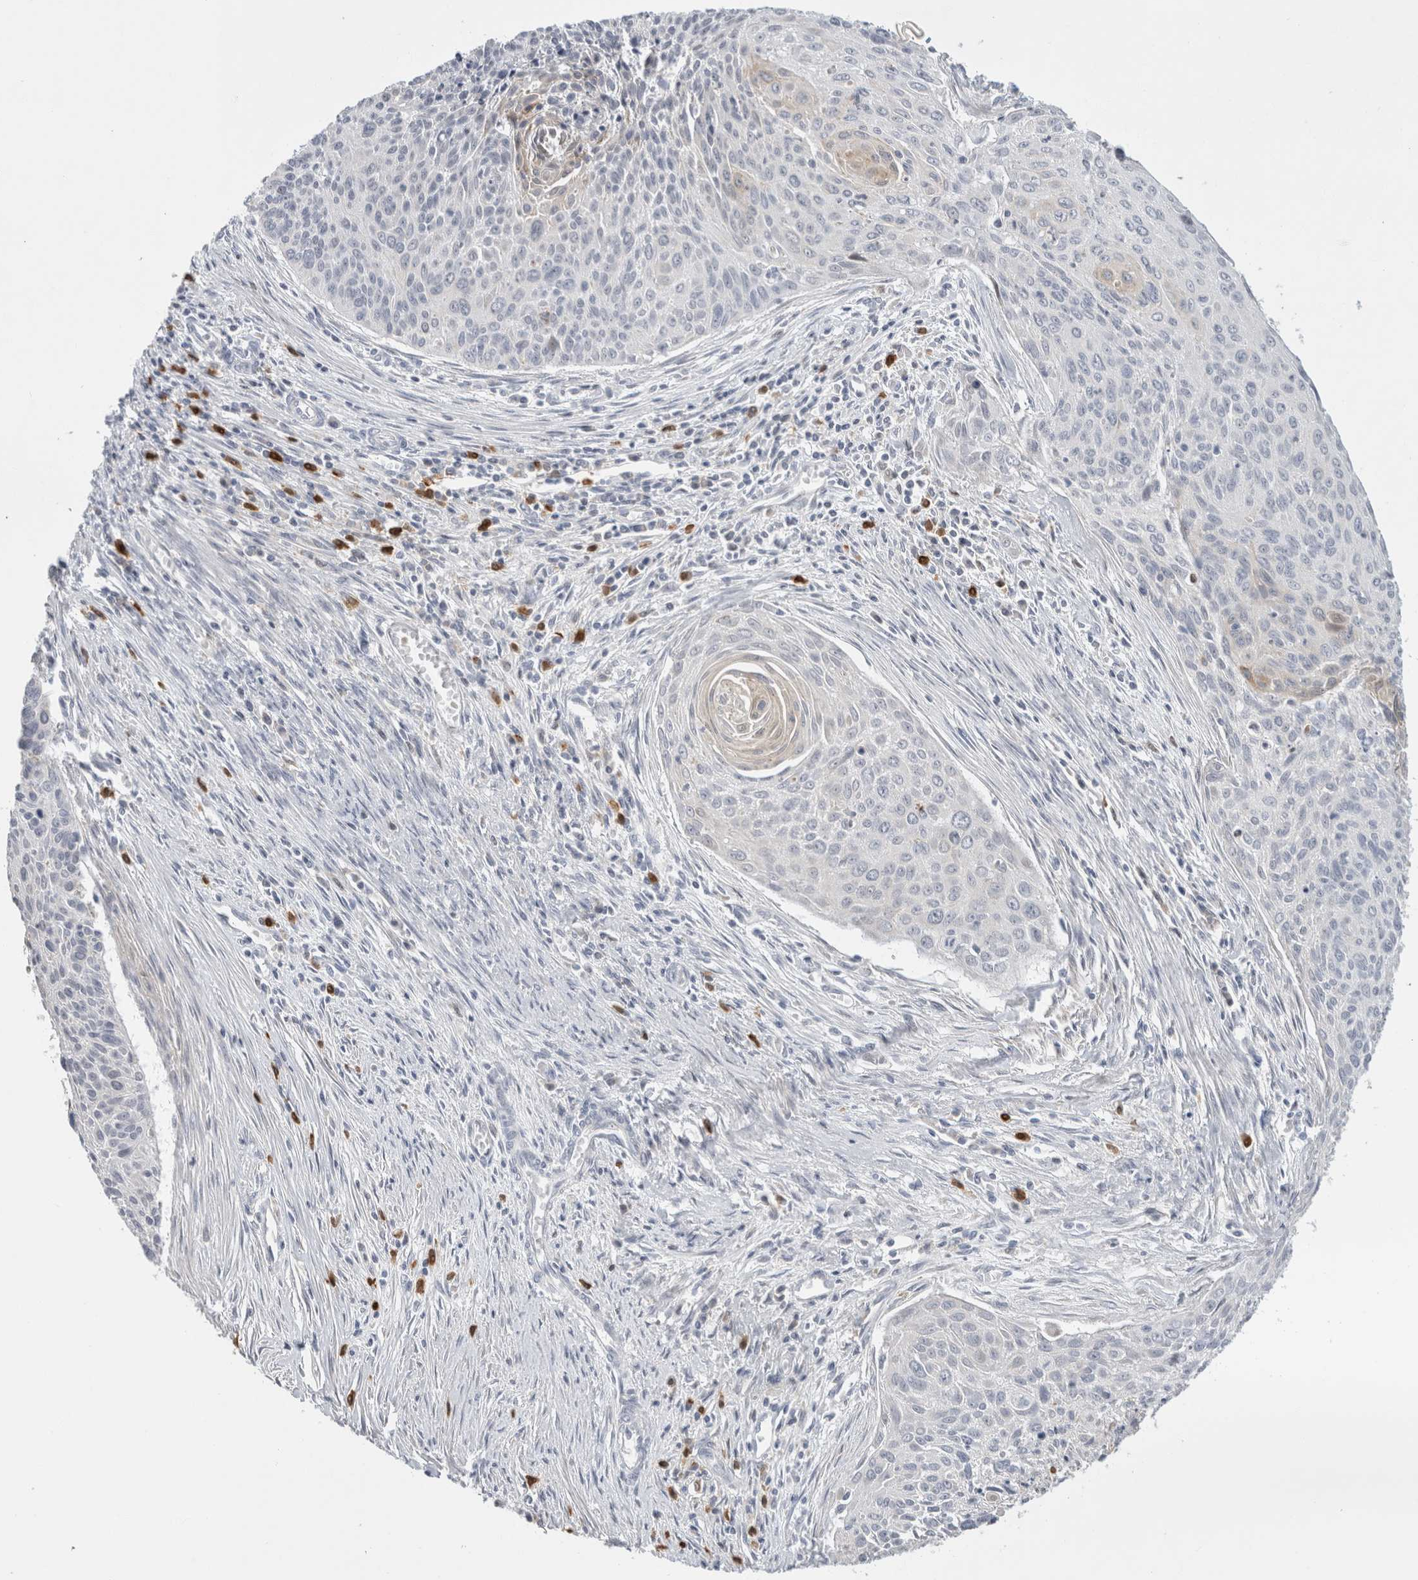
{"staining": {"intensity": "negative", "quantity": "none", "location": "none"}, "tissue": "cervical cancer", "cell_type": "Tumor cells", "image_type": "cancer", "snomed": [{"axis": "morphology", "description": "Squamous cell carcinoma, NOS"}, {"axis": "topography", "description": "Cervix"}], "caption": "High magnification brightfield microscopy of cervical cancer (squamous cell carcinoma) stained with DAB (3,3'-diaminobenzidine) (brown) and counterstained with hematoxylin (blue): tumor cells show no significant expression.", "gene": "AGMAT", "patient": {"sex": "female", "age": 55}}